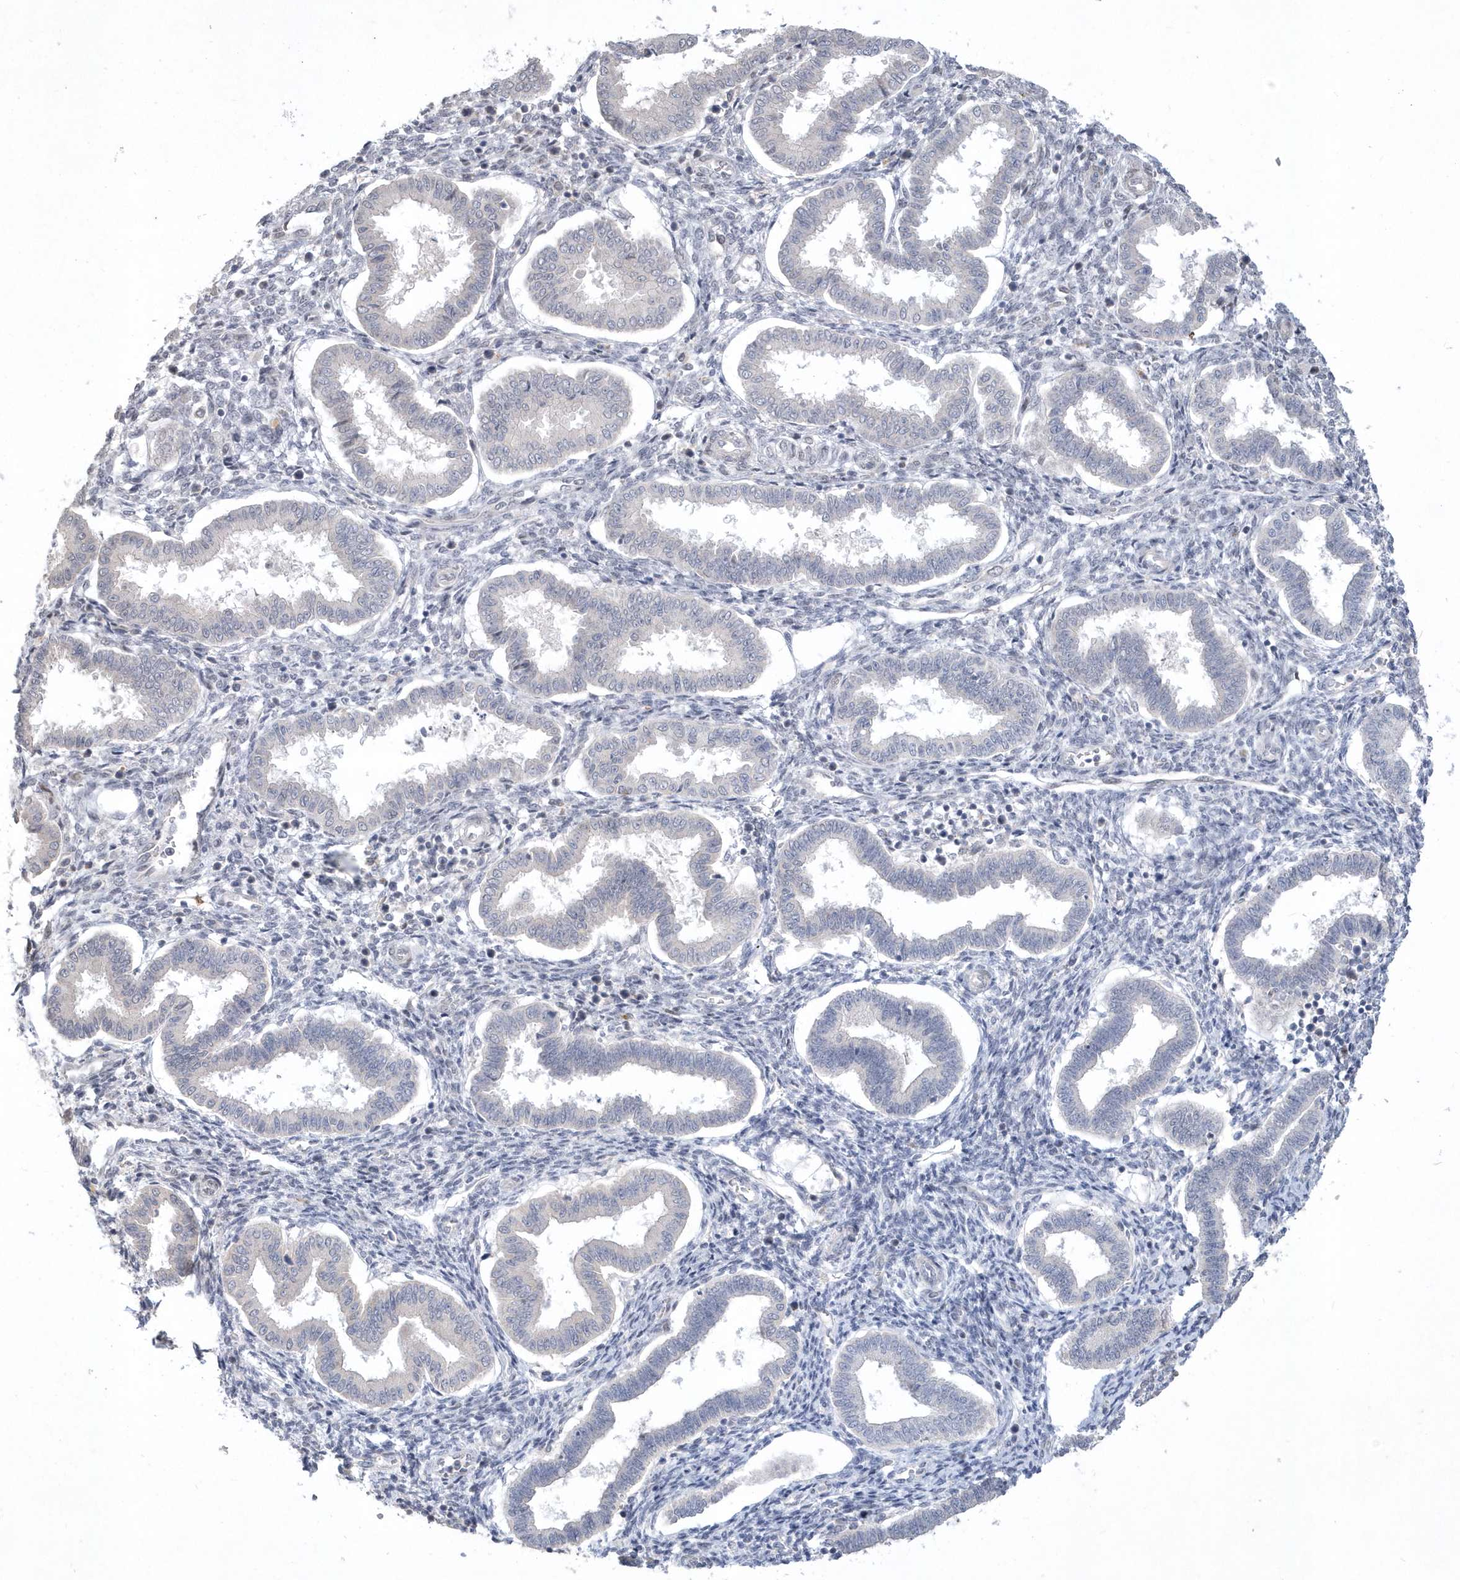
{"staining": {"intensity": "weak", "quantity": "<25%", "location": "nuclear"}, "tissue": "endometrium", "cell_type": "Cells in endometrial stroma", "image_type": "normal", "snomed": [{"axis": "morphology", "description": "Normal tissue, NOS"}, {"axis": "topography", "description": "Endometrium"}], "caption": "The immunohistochemistry micrograph has no significant staining in cells in endometrial stroma of endometrium. Nuclei are stained in blue.", "gene": "TSPEAR", "patient": {"sex": "female", "age": 24}}